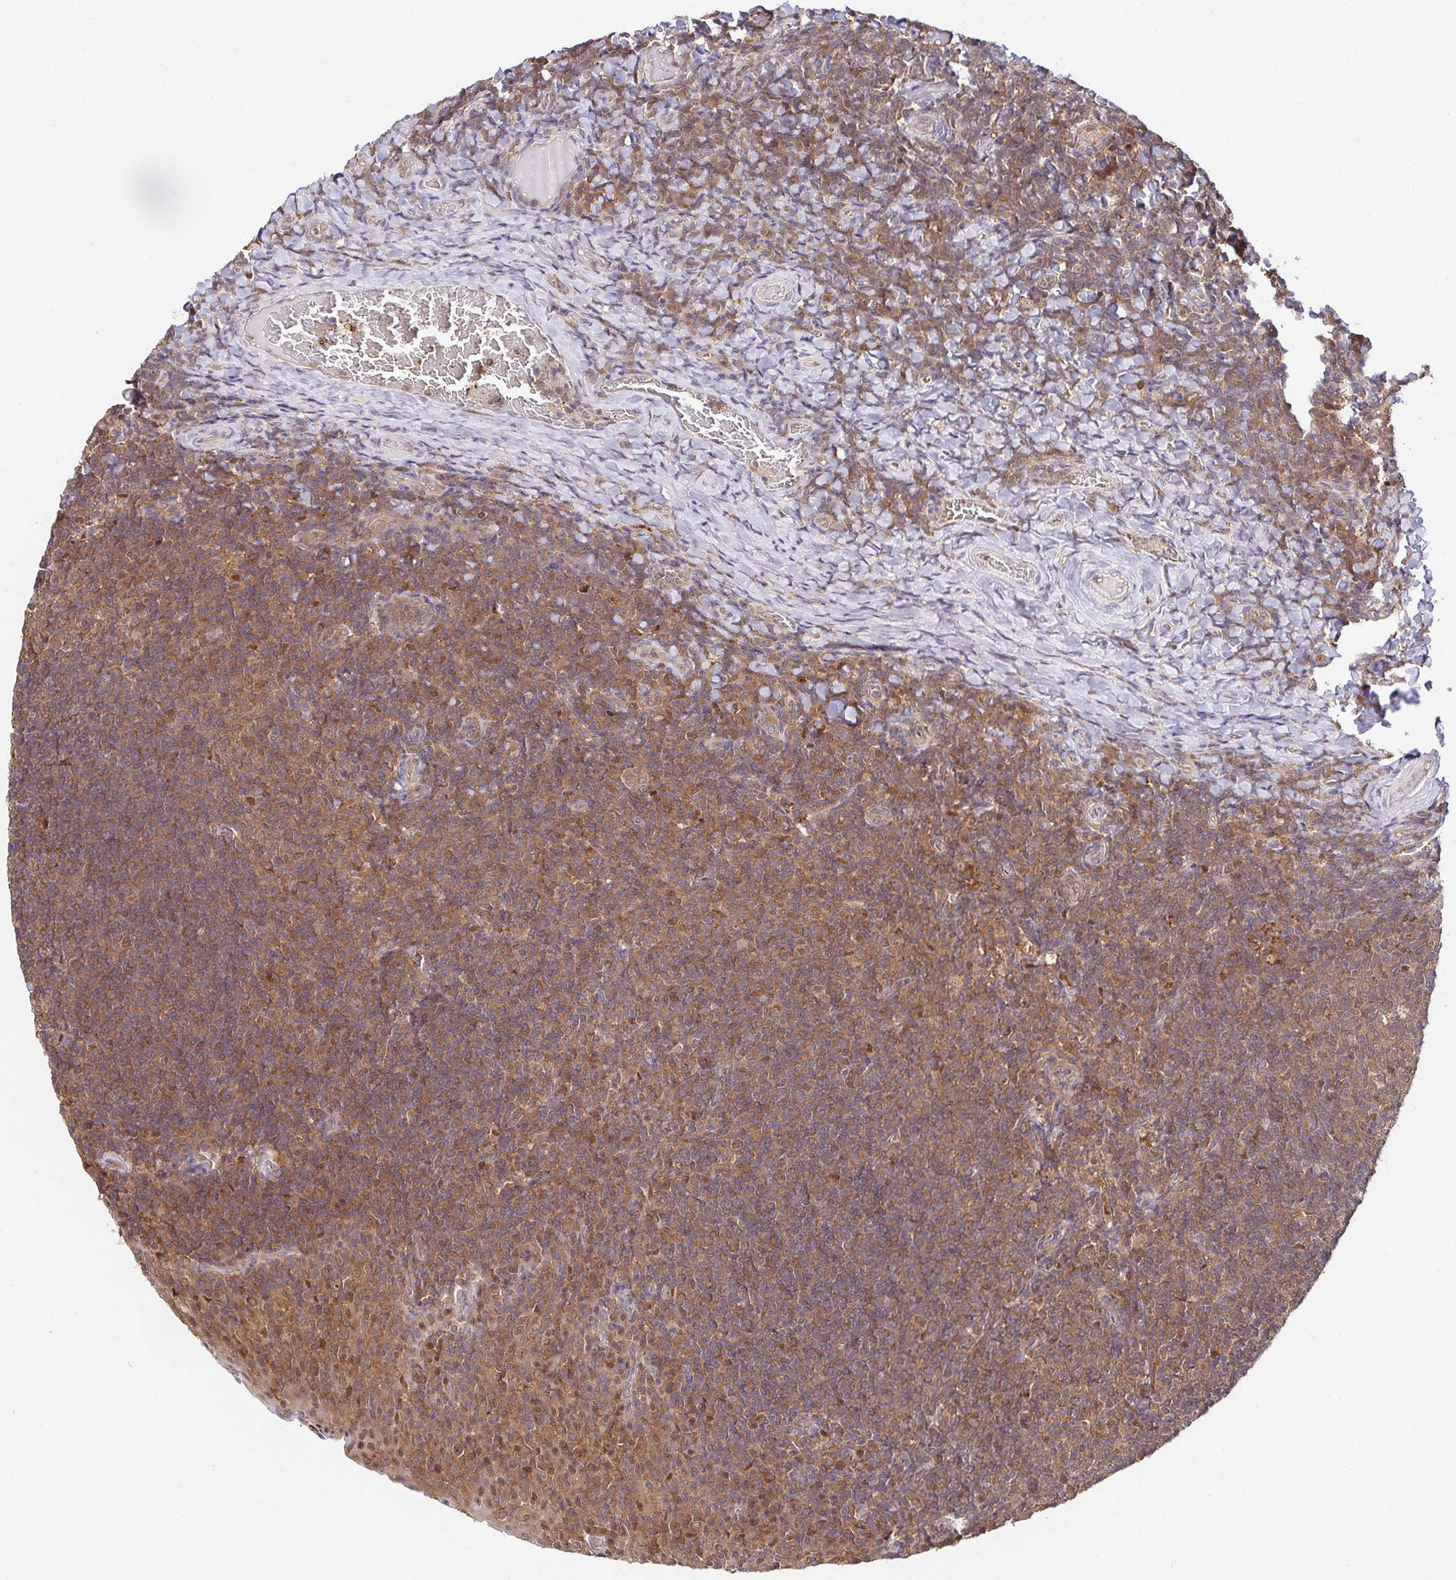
{"staining": {"intensity": "moderate", "quantity": ">75%", "location": "cytoplasmic/membranous,nuclear"}, "tissue": "tonsil", "cell_type": "Germinal center cells", "image_type": "normal", "snomed": [{"axis": "morphology", "description": "Normal tissue, NOS"}, {"axis": "topography", "description": "Tonsil"}], "caption": "A brown stain shows moderate cytoplasmic/membranous,nuclear staining of a protein in germinal center cells of benign human tonsil. The staining was performed using DAB, with brown indicating positive protein expression. Nuclei are stained blue with hematoxylin.", "gene": "PSMA4", "patient": {"sex": "female", "age": 10}}